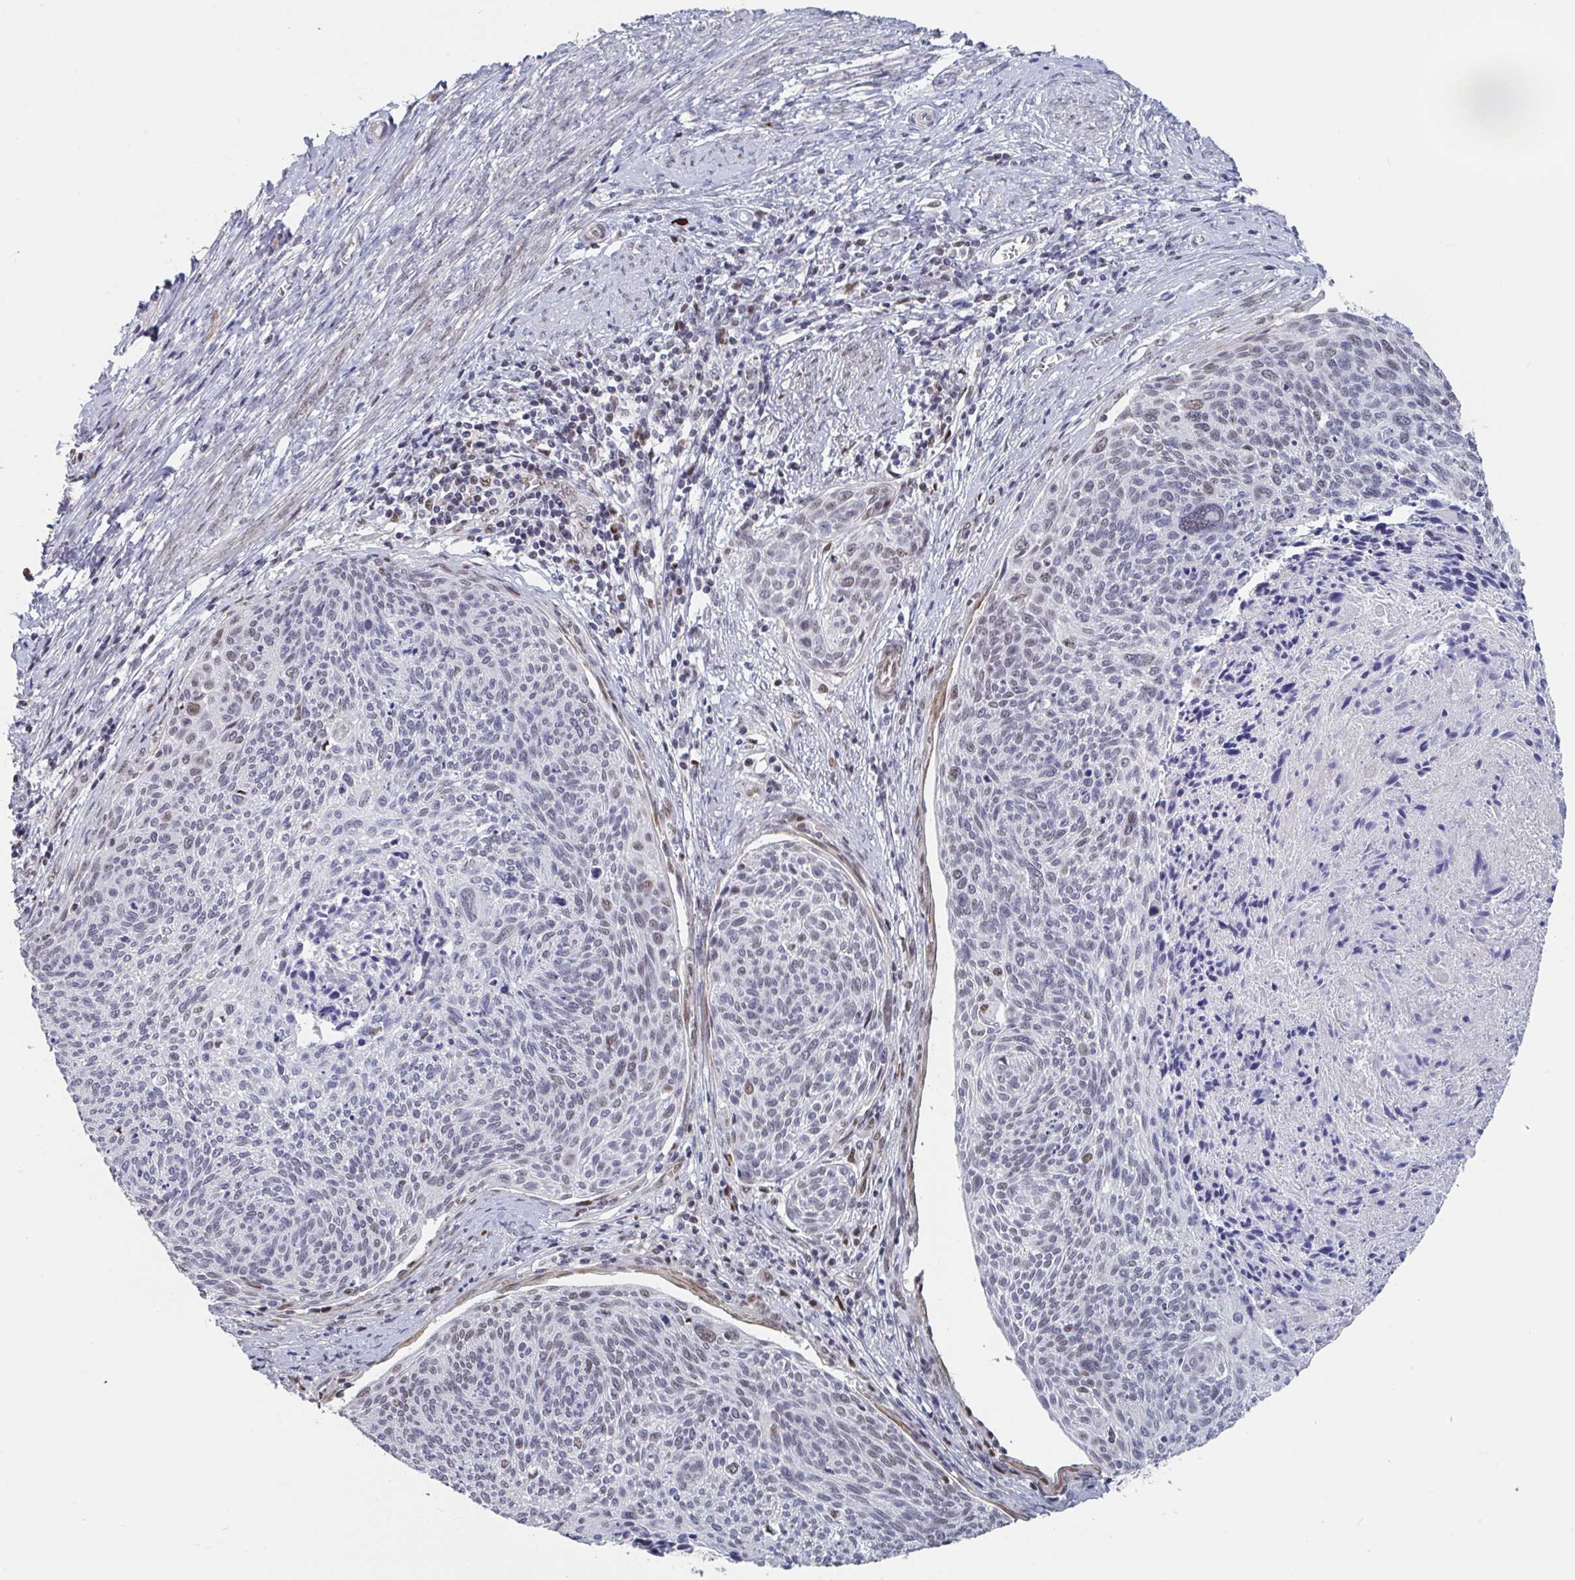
{"staining": {"intensity": "weak", "quantity": "25%-75%", "location": "nuclear"}, "tissue": "cervical cancer", "cell_type": "Tumor cells", "image_type": "cancer", "snomed": [{"axis": "morphology", "description": "Squamous cell carcinoma, NOS"}, {"axis": "topography", "description": "Cervix"}], "caption": "An immunohistochemistry (IHC) image of tumor tissue is shown. Protein staining in brown shows weak nuclear positivity in cervical cancer within tumor cells.", "gene": "BCL7B", "patient": {"sex": "female", "age": 49}}